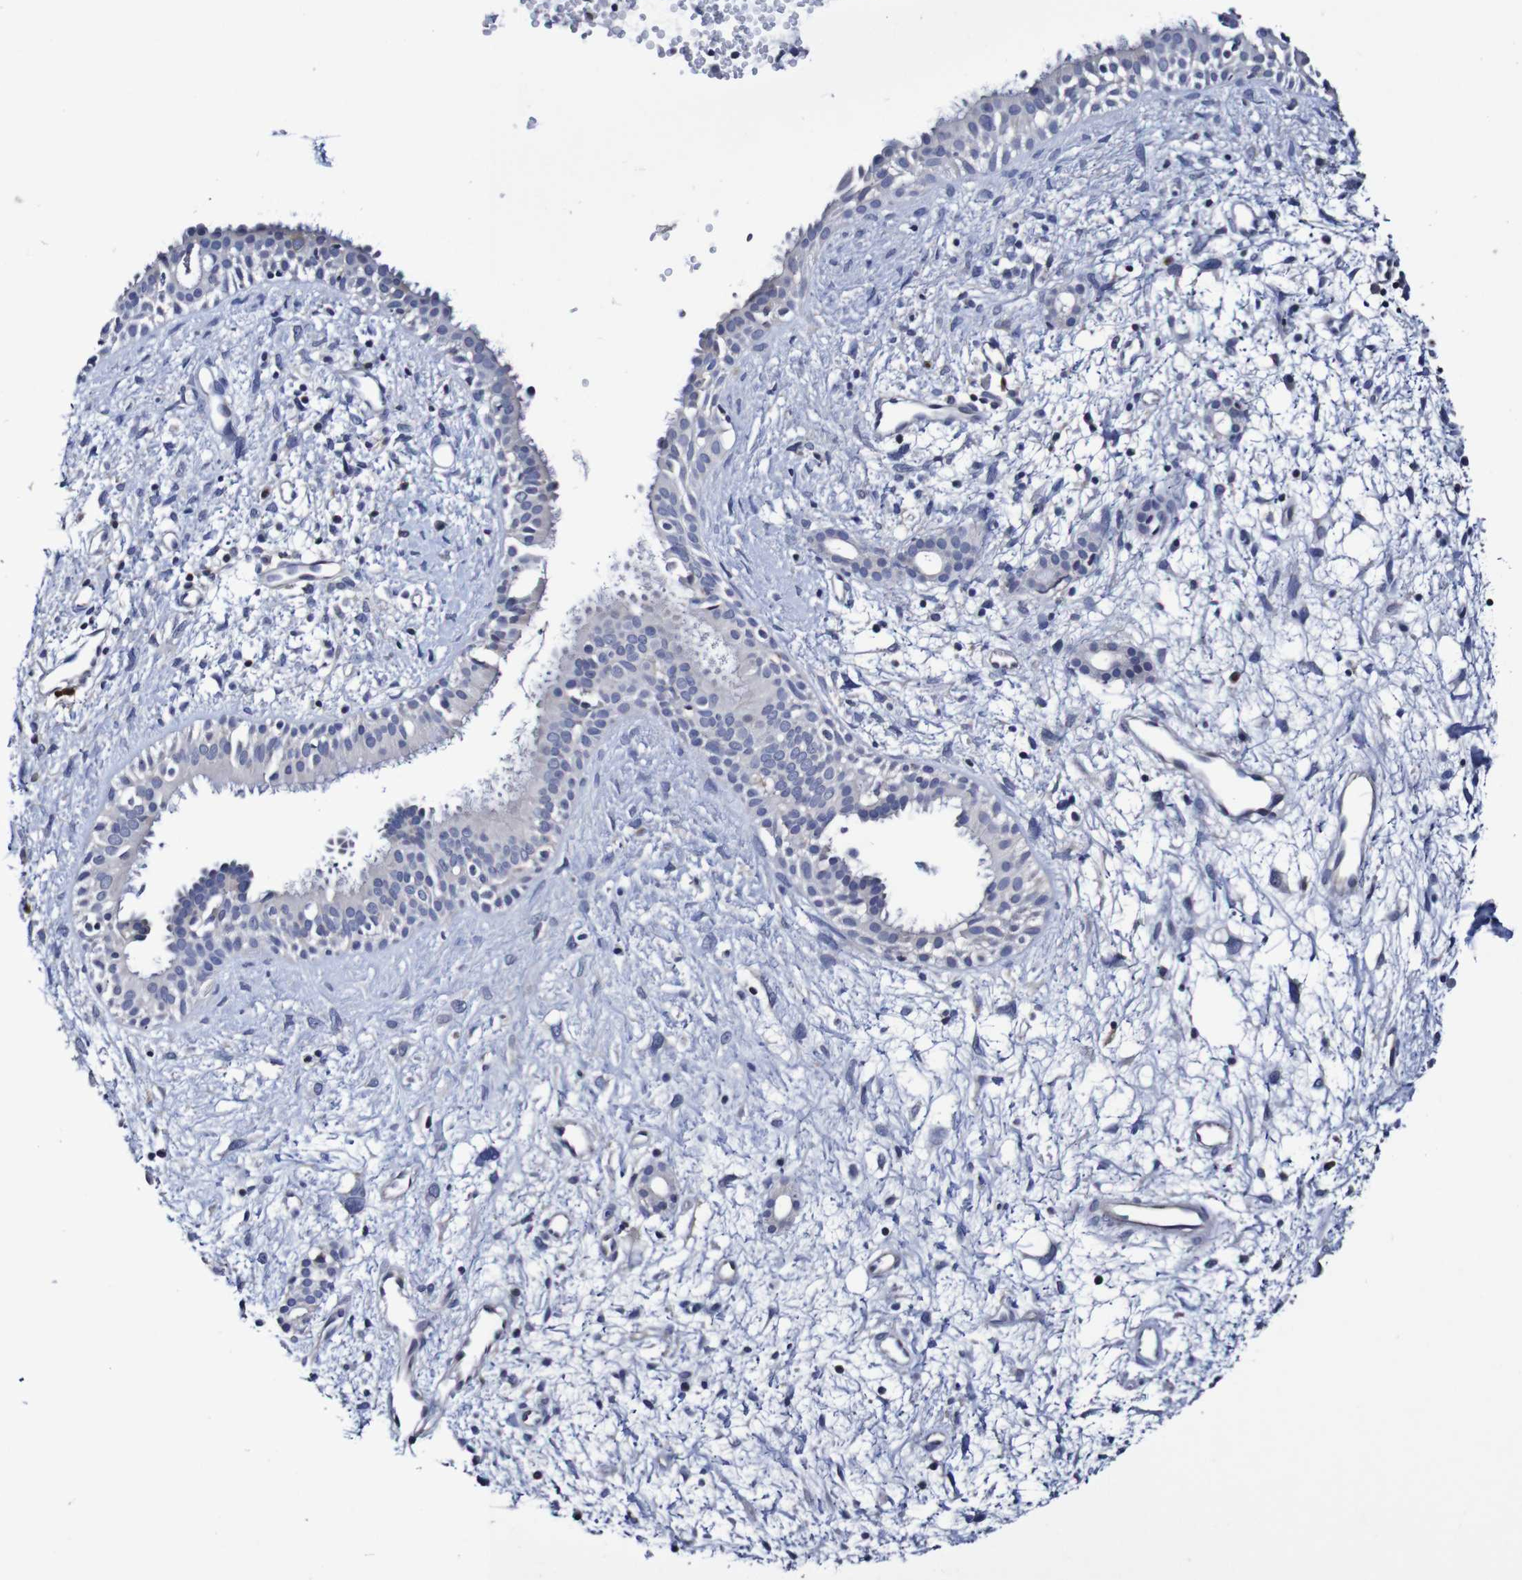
{"staining": {"intensity": "negative", "quantity": "none", "location": "none"}, "tissue": "nasopharynx", "cell_type": "Respiratory epithelial cells", "image_type": "normal", "snomed": [{"axis": "morphology", "description": "Normal tissue, NOS"}, {"axis": "topography", "description": "Nasopharynx"}], "caption": "An immunohistochemistry (IHC) image of normal nasopharynx is shown. There is no staining in respiratory epithelial cells of nasopharynx.", "gene": "ACVR1C", "patient": {"sex": "male", "age": 22}}